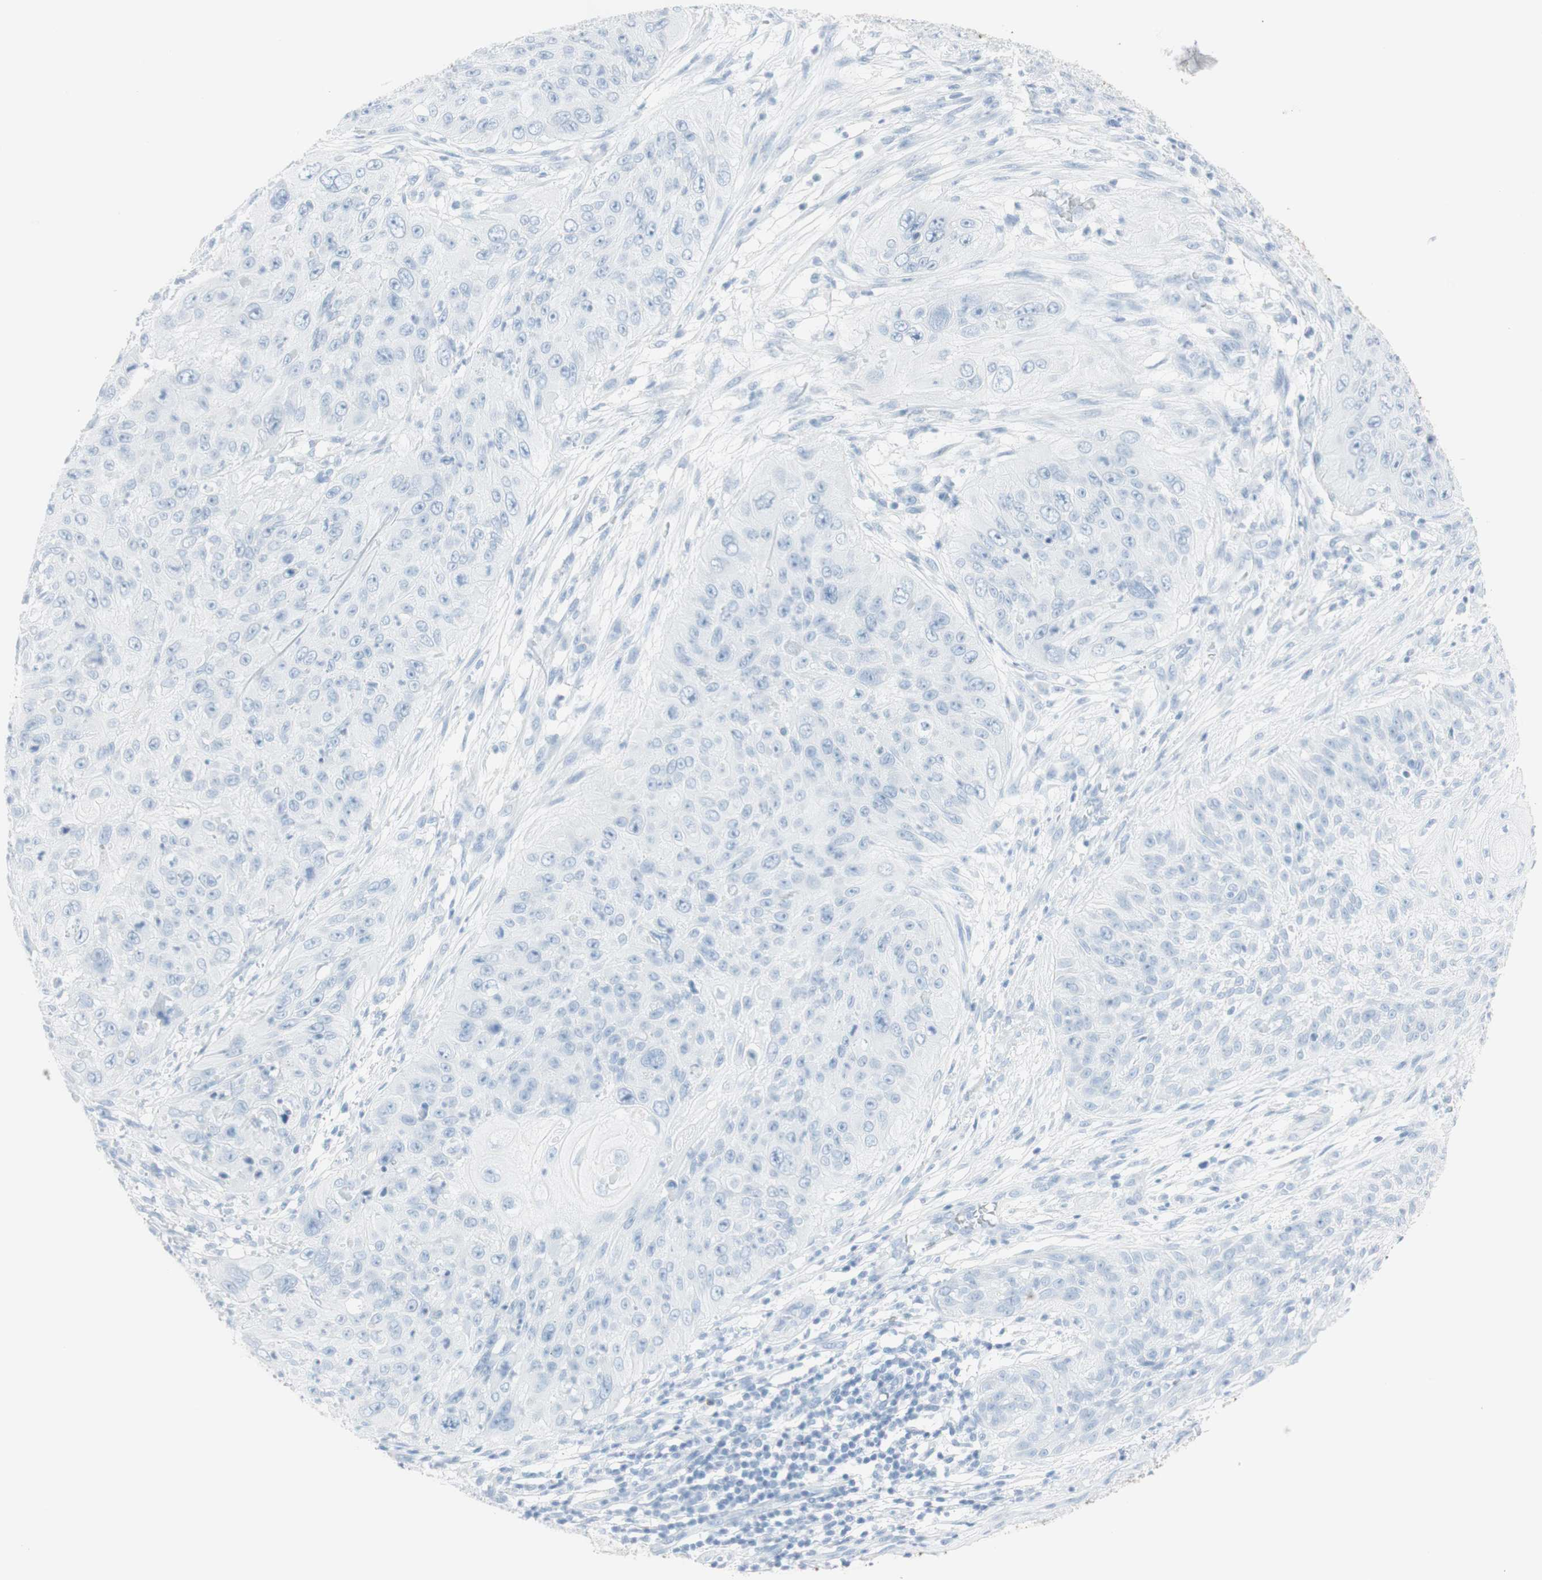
{"staining": {"intensity": "negative", "quantity": "none", "location": "none"}, "tissue": "skin cancer", "cell_type": "Tumor cells", "image_type": "cancer", "snomed": [{"axis": "morphology", "description": "Squamous cell carcinoma, NOS"}, {"axis": "topography", "description": "Skin"}], "caption": "Immunohistochemical staining of human skin cancer reveals no significant staining in tumor cells.", "gene": "NAPSA", "patient": {"sex": "female", "age": 80}}